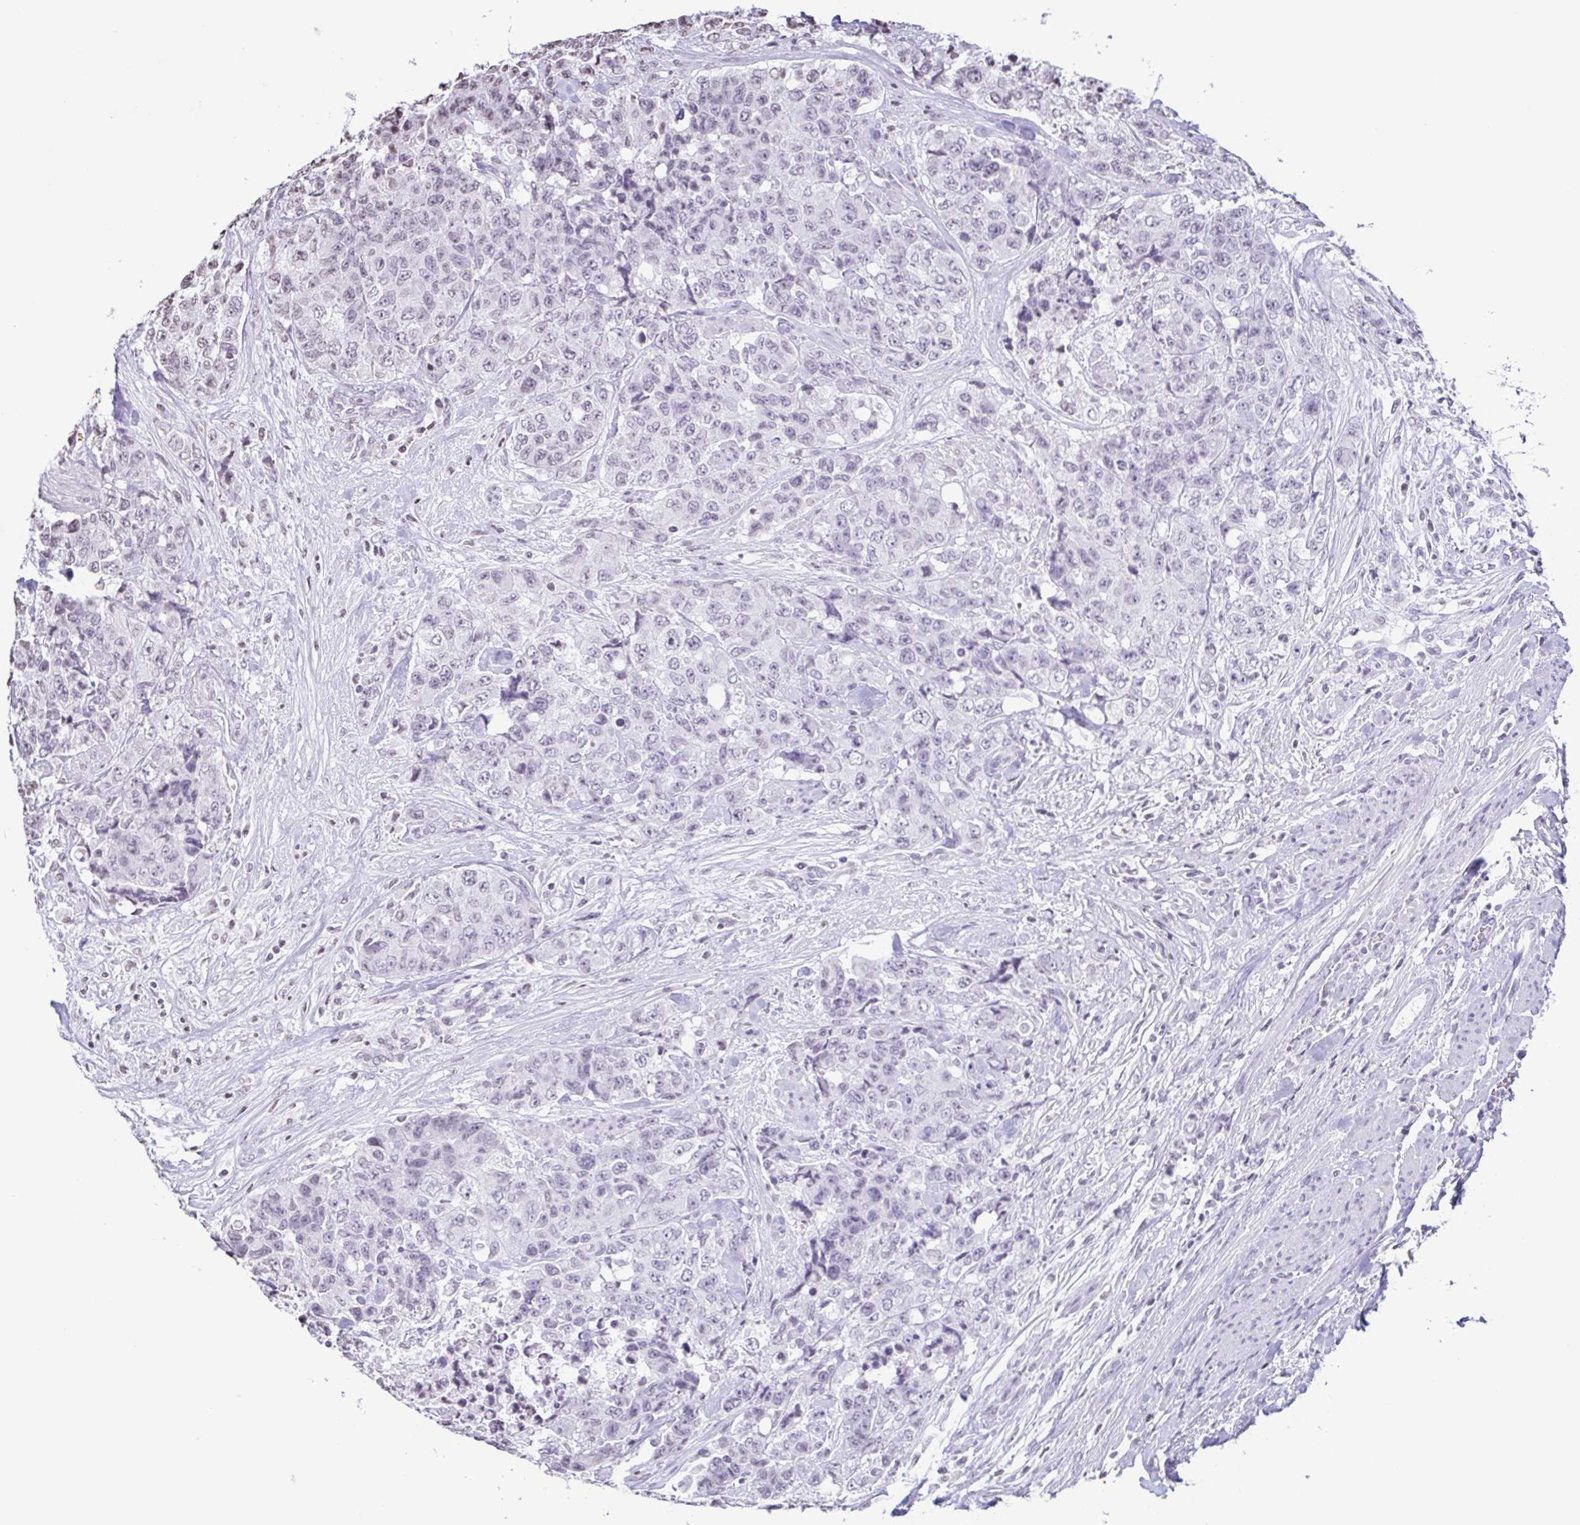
{"staining": {"intensity": "negative", "quantity": "none", "location": "none"}, "tissue": "urothelial cancer", "cell_type": "Tumor cells", "image_type": "cancer", "snomed": [{"axis": "morphology", "description": "Urothelial carcinoma, High grade"}, {"axis": "topography", "description": "Urinary bladder"}], "caption": "Tumor cells show no significant protein expression in urothelial carcinoma (high-grade). (DAB (3,3'-diaminobenzidine) immunohistochemistry visualized using brightfield microscopy, high magnification).", "gene": "VCY1B", "patient": {"sex": "female", "age": 78}}